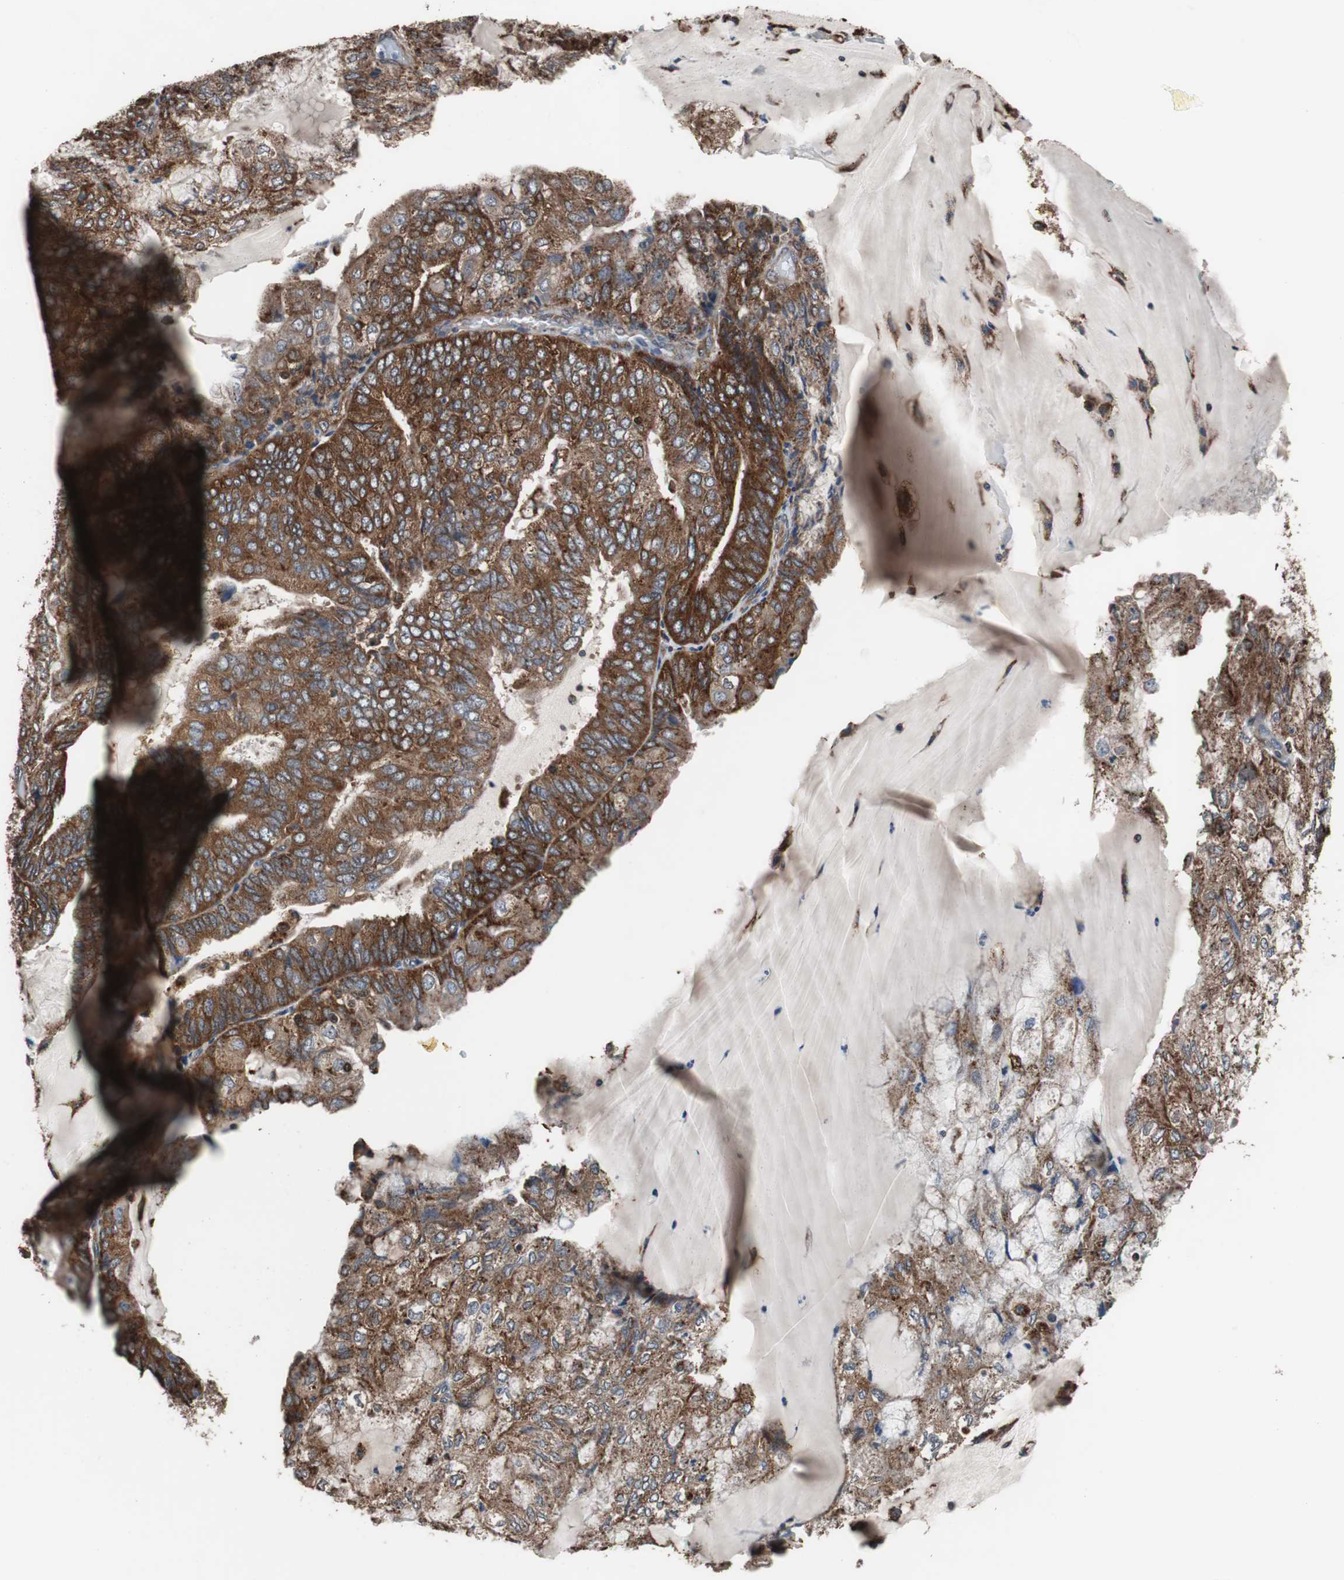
{"staining": {"intensity": "strong", "quantity": ">75%", "location": "cytoplasmic/membranous"}, "tissue": "endometrial cancer", "cell_type": "Tumor cells", "image_type": "cancer", "snomed": [{"axis": "morphology", "description": "Adenocarcinoma, NOS"}, {"axis": "topography", "description": "Endometrium"}], "caption": "Brown immunohistochemical staining in human endometrial cancer (adenocarcinoma) shows strong cytoplasmic/membranous expression in about >75% of tumor cells.", "gene": "USP10", "patient": {"sex": "female", "age": 81}}